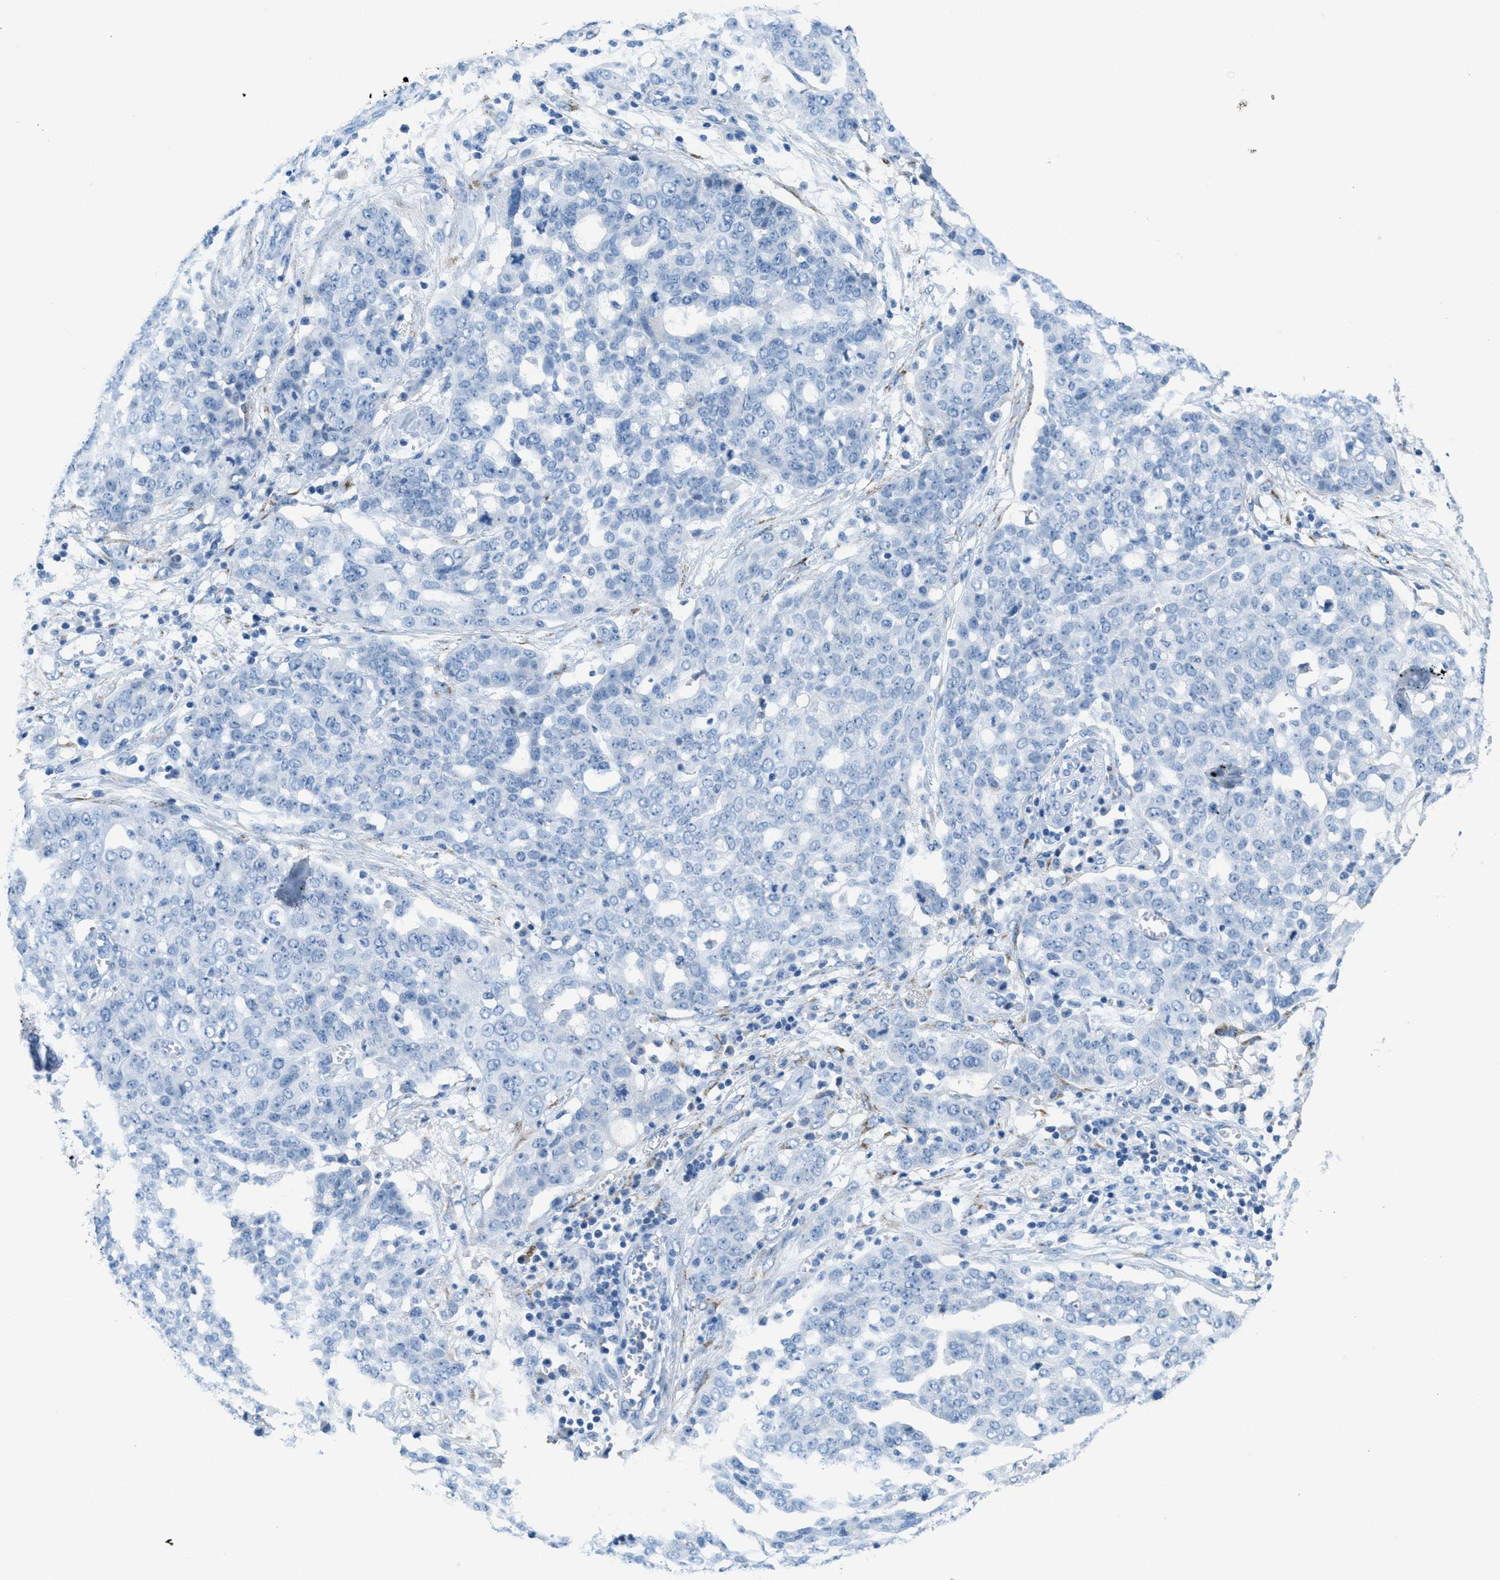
{"staining": {"intensity": "negative", "quantity": "none", "location": "none"}, "tissue": "ovarian cancer", "cell_type": "Tumor cells", "image_type": "cancer", "snomed": [{"axis": "morphology", "description": "Cystadenocarcinoma, serous, NOS"}, {"axis": "topography", "description": "Soft tissue"}, {"axis": "topography", "description": "Ovary"}], "caption": "Tumor cells show no significant expression in ovarian serous cystadenocarcinoma. Brightfield microscopy of IHC stained with DAB (brown) and hematoxylin (blue), captured at high magnification.", "gene": "MGARP", "patient": {"sex": "female", "age": 57}}